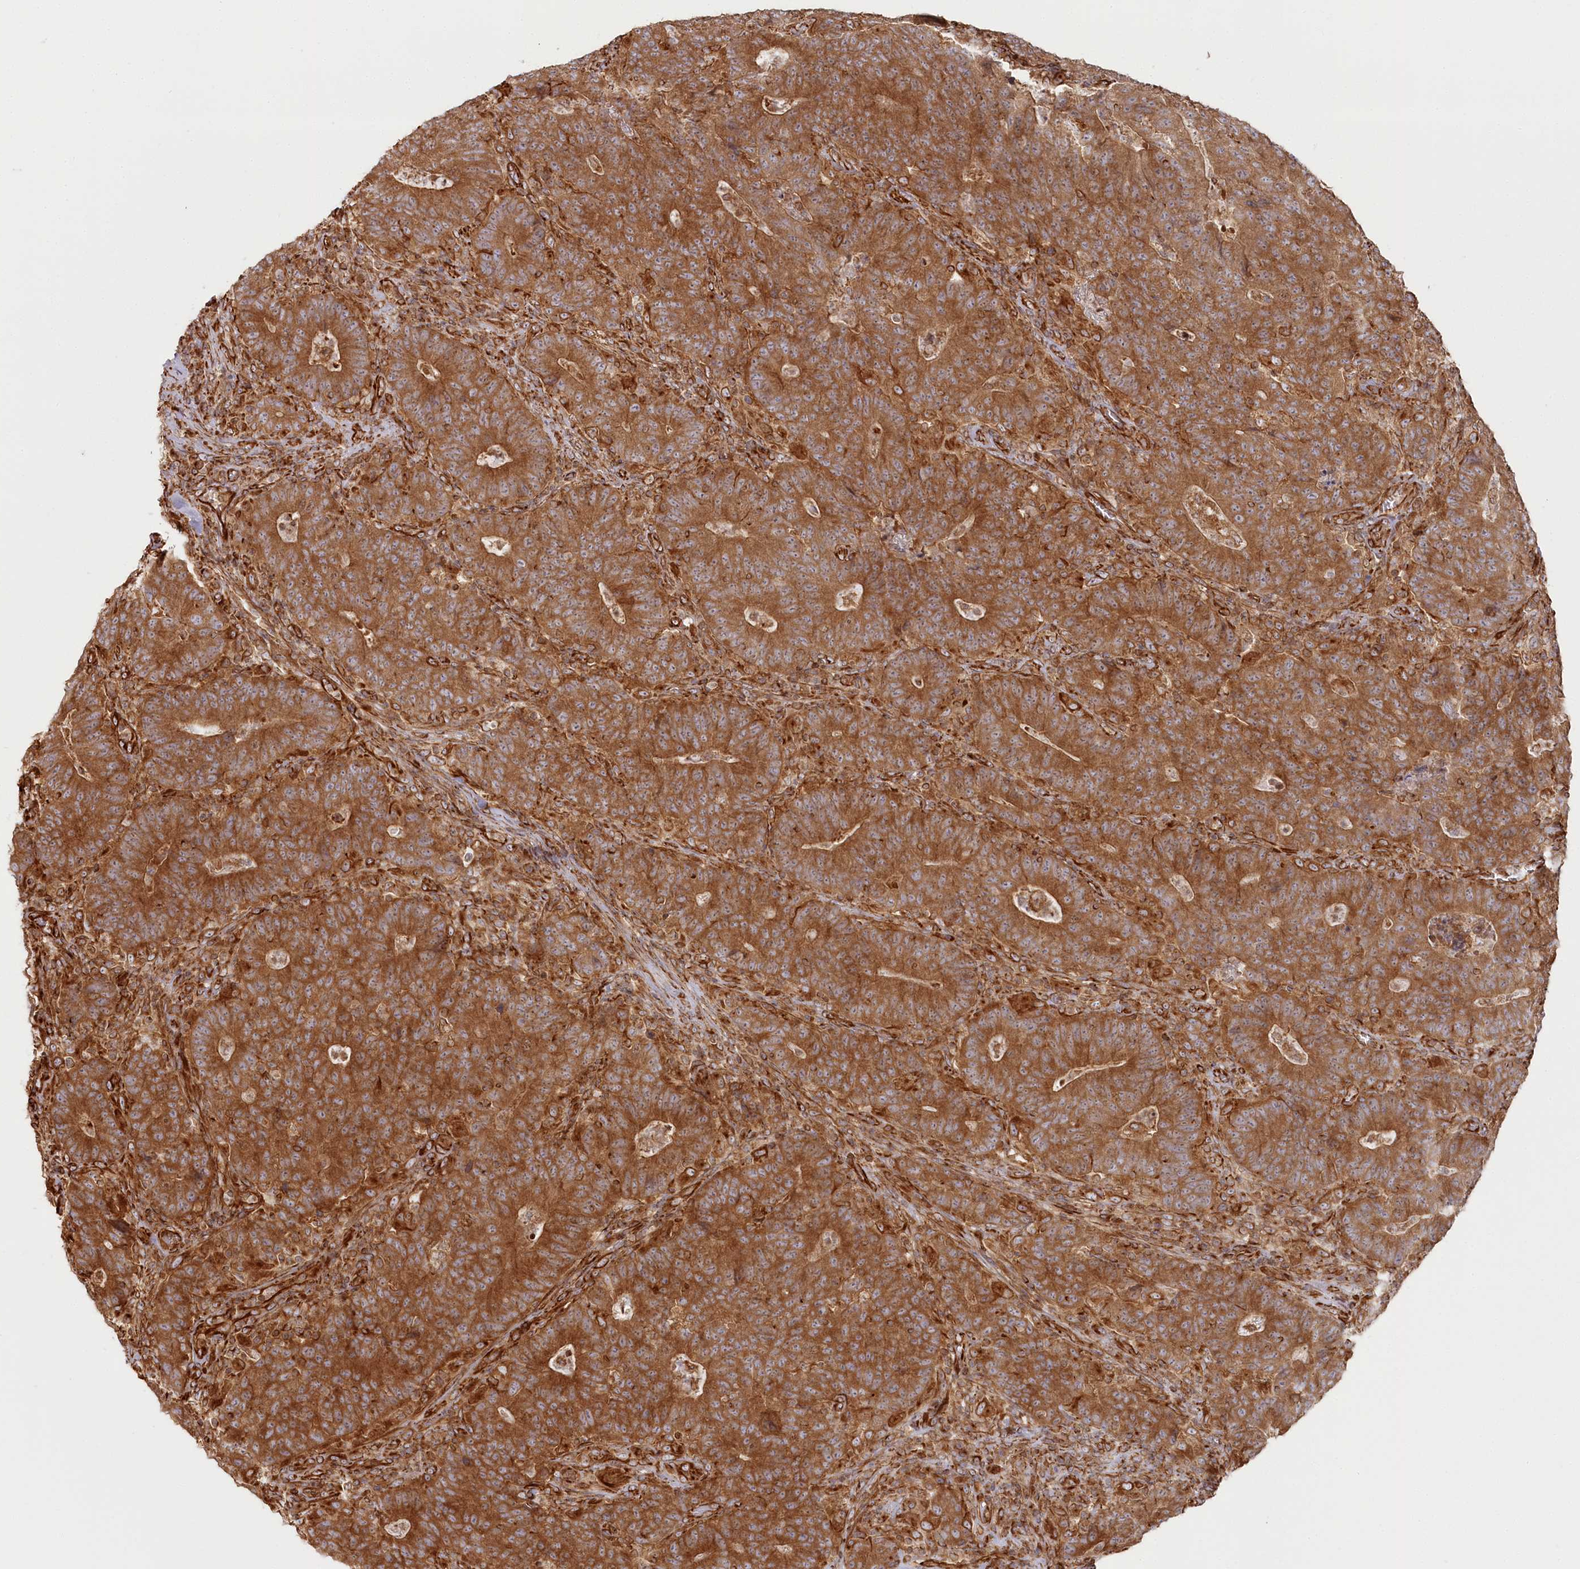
{"staining": {"intensity": "moderate", "quantity": ">75%", "location": "cytoplasmic/membranous"}, "tissue": "colorectal cancer", "cell_type": "Tumor cells", "image_type": "cancer", "snomed": [{"axis": "morphology", "description": "Normal tissue, NOS"}, {"axis": "morphology", "description": "Adenocarcinoma, NOS"}, {"axis": "topography", "description": "Colon"}], "caption": "Moderate cytoplasmic/membranous expression for a protein is seen in approximately >75% of tumor cells of colorectal cancer using immunohistochemistry.", "gene": "TTC1", "patient": {"sex": "female", "age": 75}}